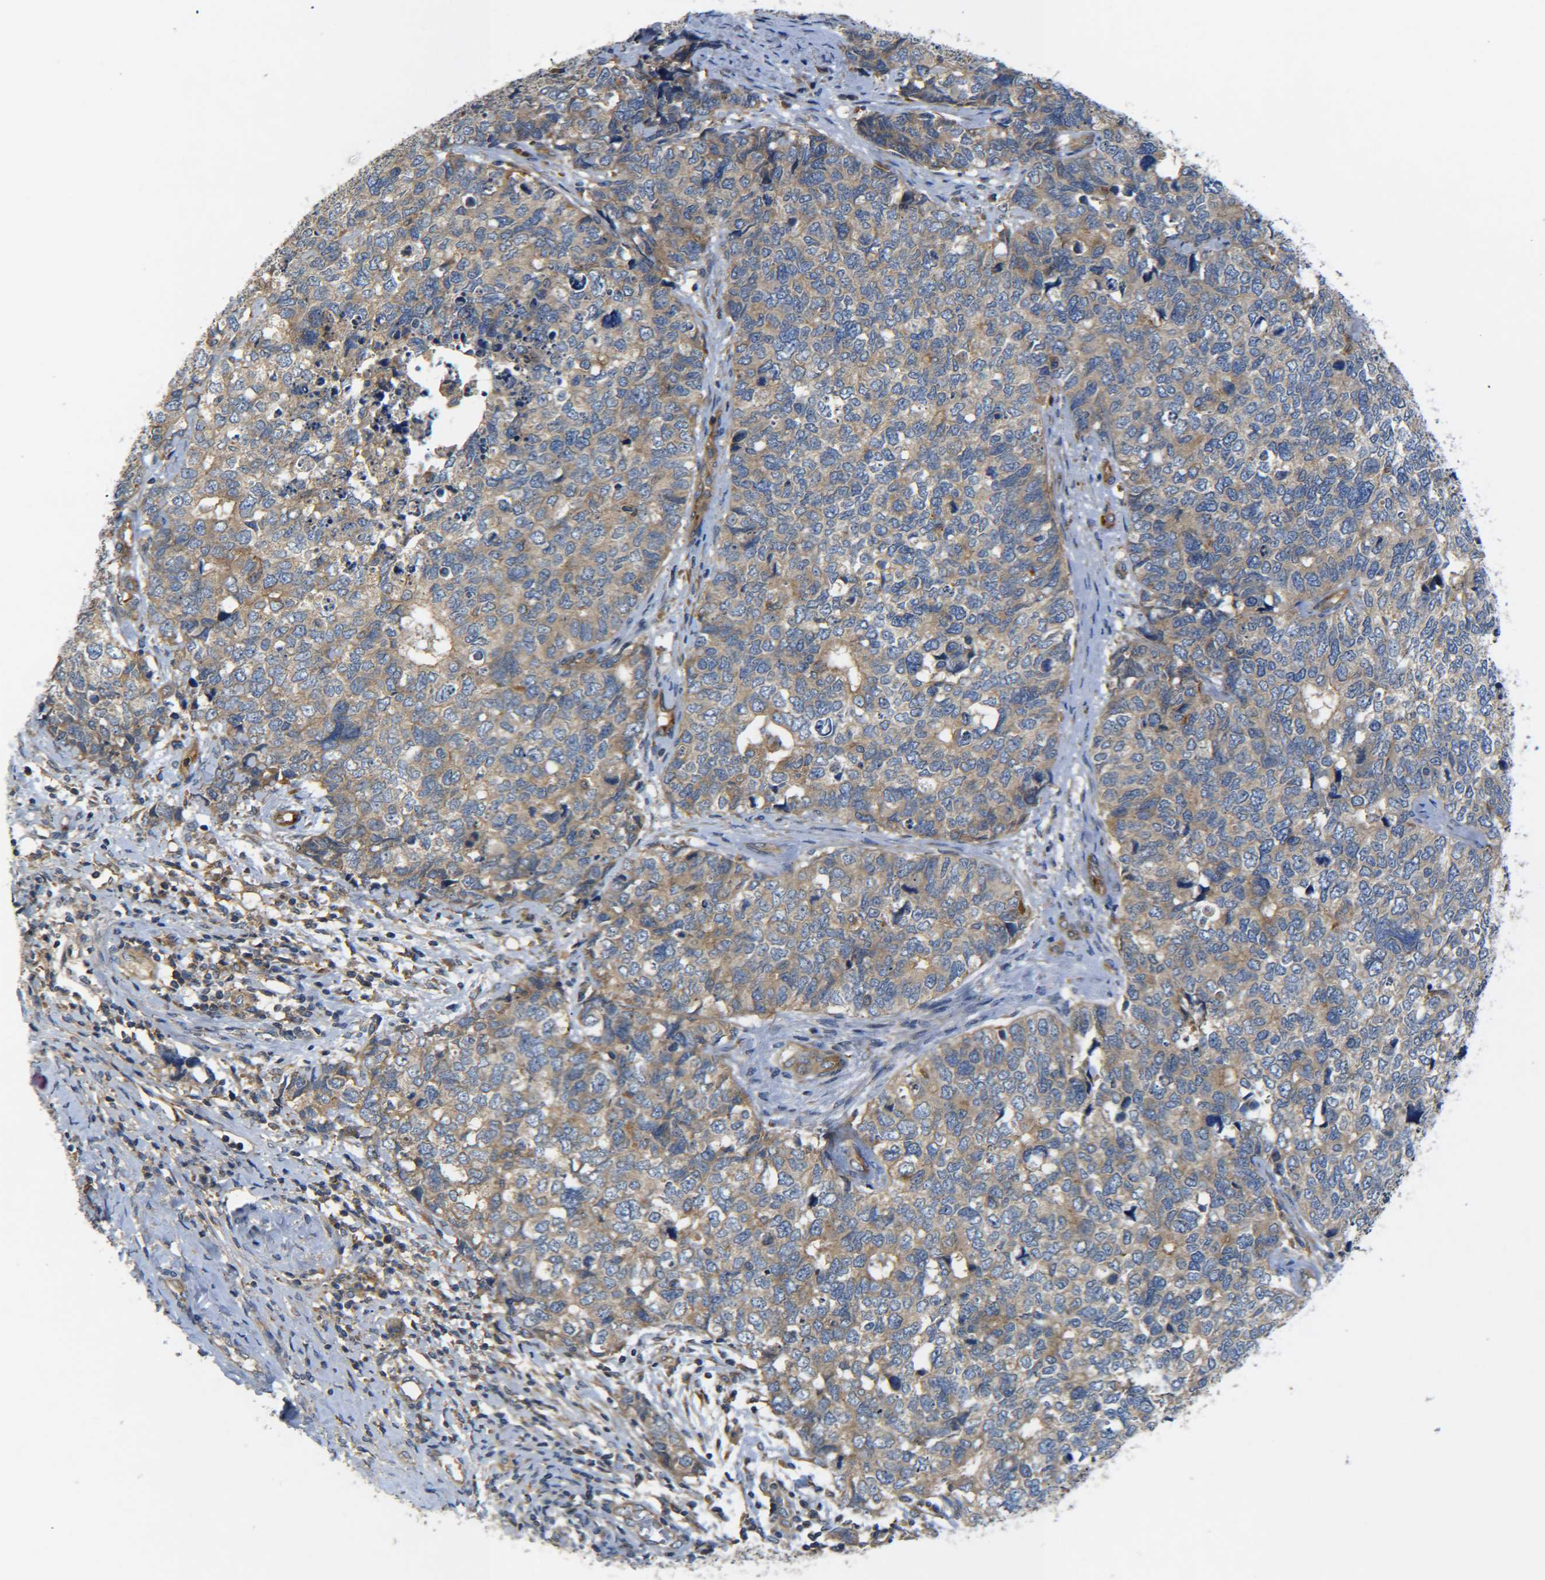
{"staining": {"intensity": "weak", "quantity": ">75%", "location": "cytoplasmic/membranous"}, "tissue": "cervical cancer", "cell_type": "Tumor cells", "image_type": "cancer", "snomed": [{"axis": "morphology", "description": "Squamous cell carcinoma, NOS"}, {"axis": "topography", "description": "Cervix"}], "caption": "A photomicrograph of cervical cancer (squamous cell carcinoma) stained for a protein reveals weak cytoplasmic/membranous brown staining in tumor cells.", "gene": "LRCH3", "patient": {"sex": "female", "age": 63}}